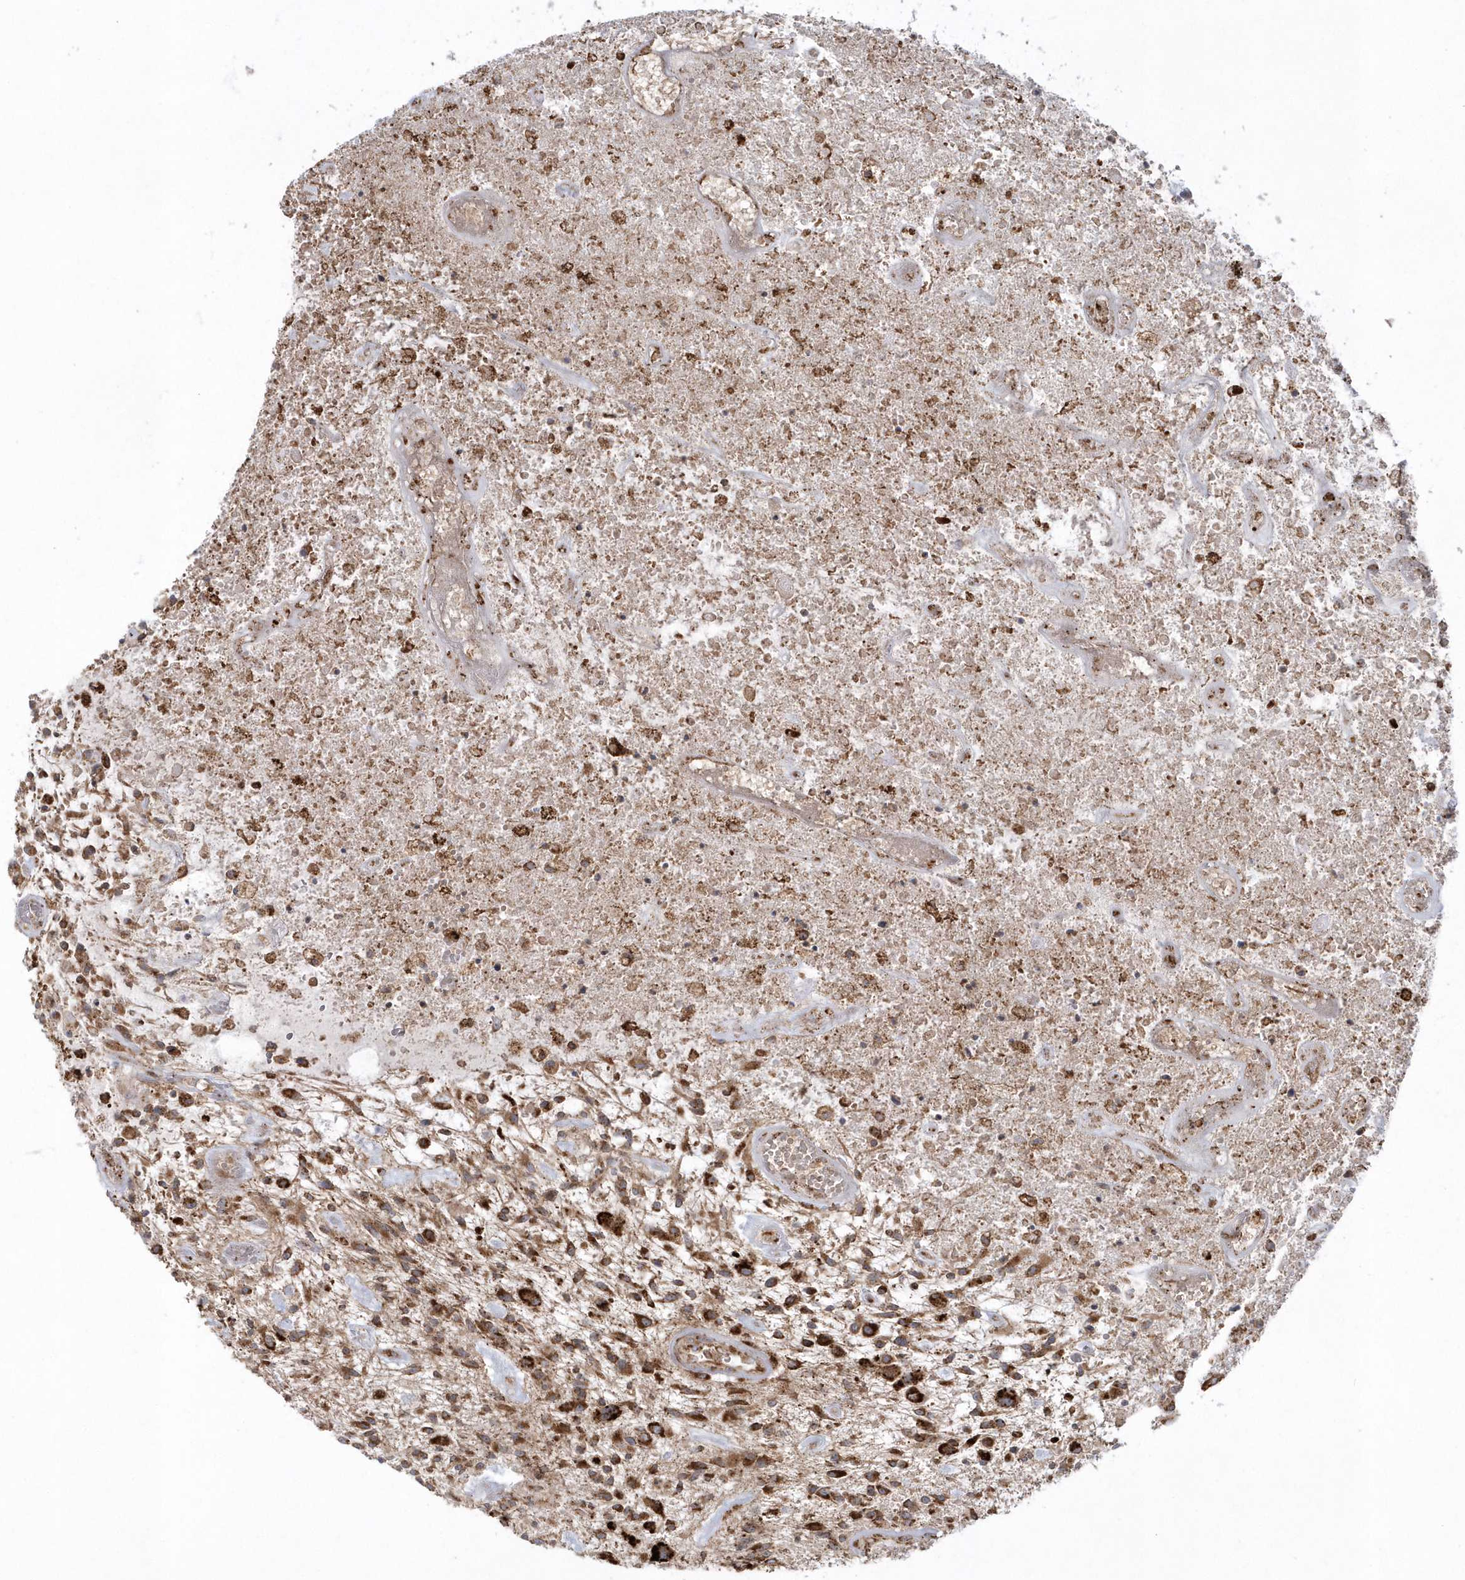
{"staining": {"intensity": "strong", "quantity": ">75%", "location": "cytoplasmic/membranous"}, "tissue": "glioma", "cell_type": "Tumor cells", "image_type": "cancer", "snomed": [{"axis": "morphology", "description": "Glioma, malignant, High grade"}, {"axis": "topography", "description": "Brain"}], "caption": "Human malignant glioma (high-grade) stained for a protein (brown) displays strong cytoplasmic/membranous positive staining in about >75% of tumor cells.", "gene": "SH3BP2", "patient": {"sex": "male", "age": 47}}